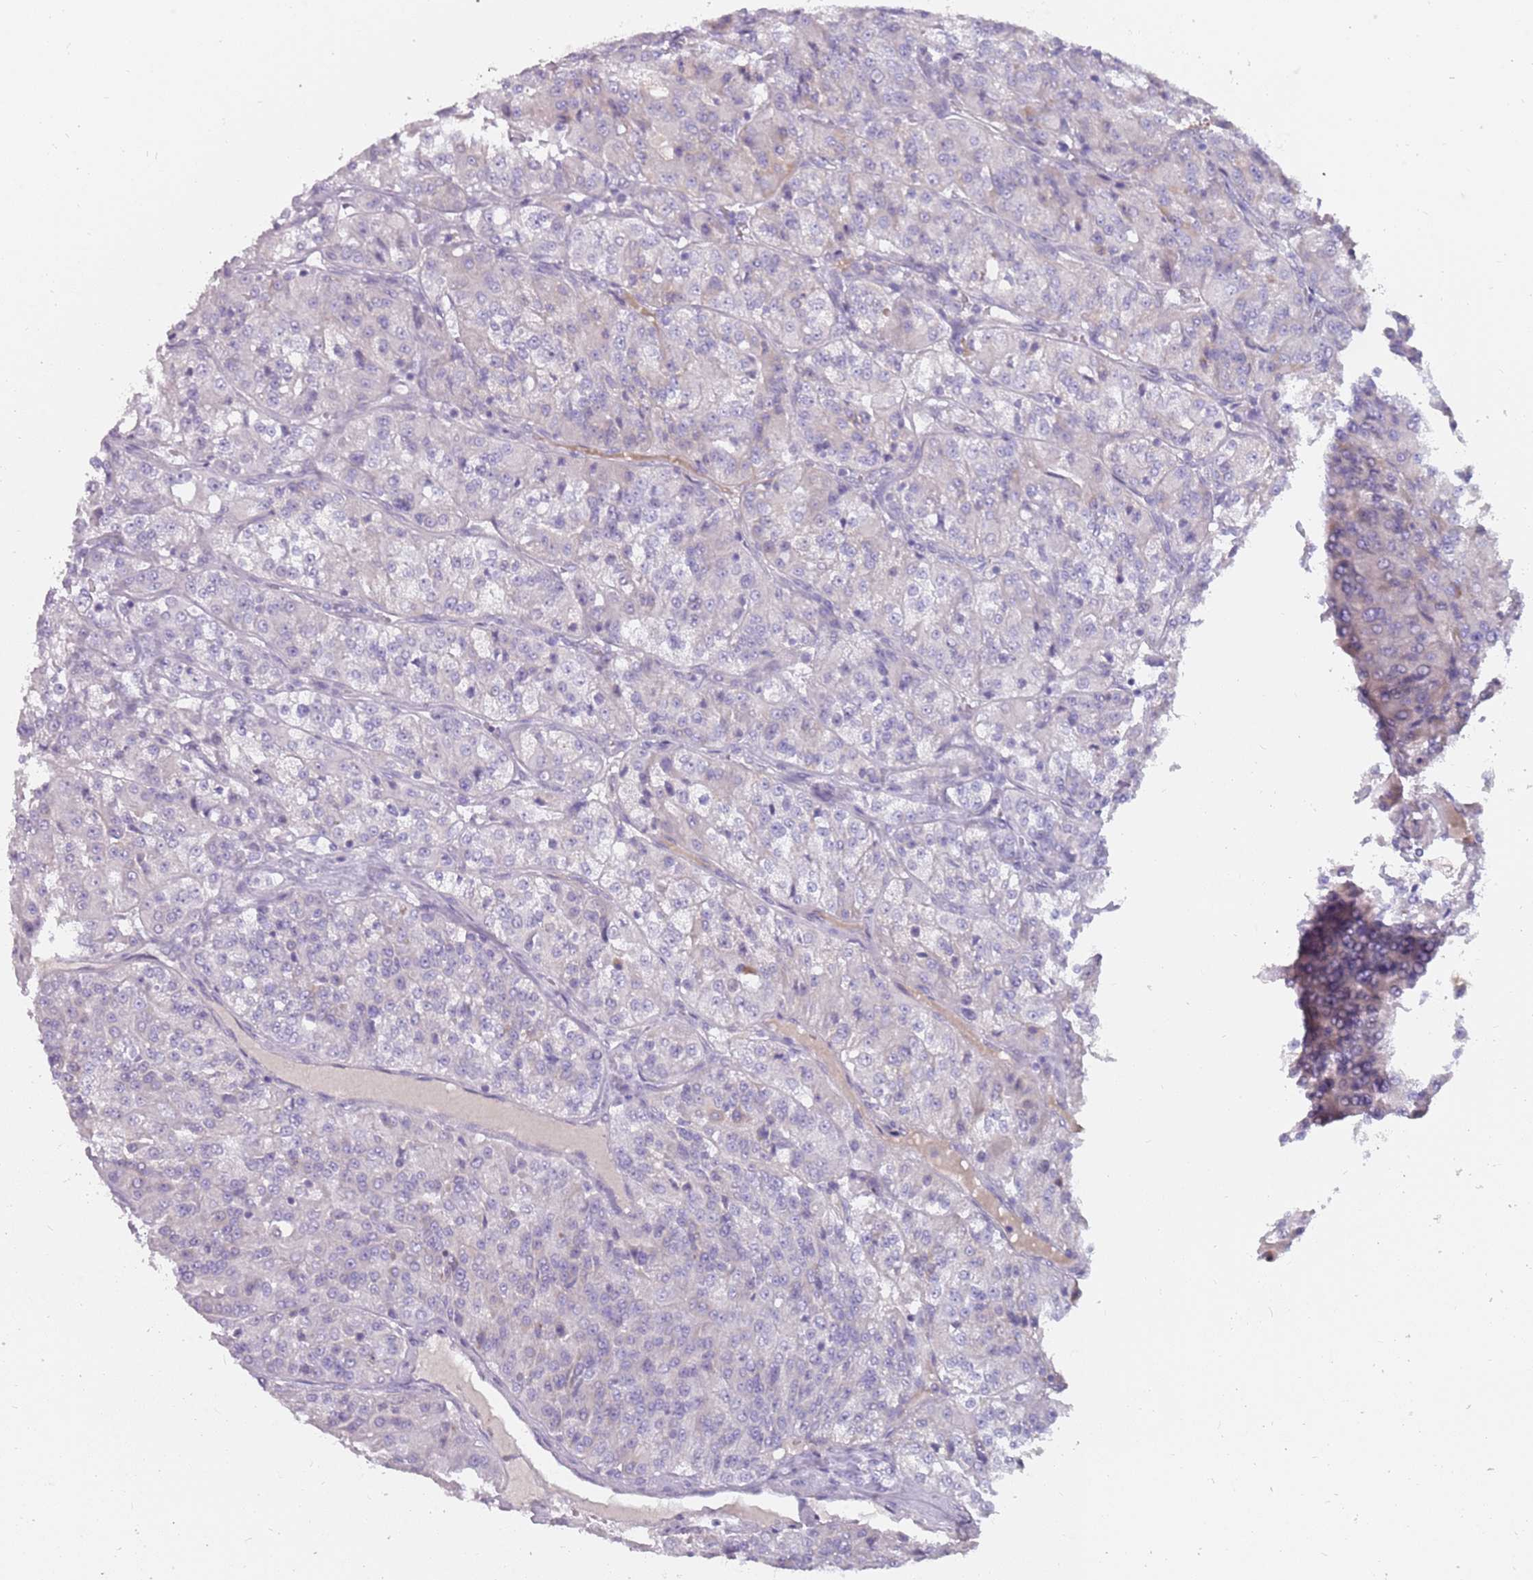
{"staining": {"intensity": "negative", "quantity": "none", "location": "none"}, "tissue": "renal cancer", "cell_type": "Tumor cells", "image_type": "cancer", "snomed": [{"axis": "morphology", "description": "Adenocarcinoma, NOS"}, {"axis": "topography", "description": "Kidney"}], "caption": "Photomicrograph shows no protein staining in tumor cells of adenocarcinoma (renal) tissue. (DAB IHC visualized using brightfield microscopy, high magnification).", "gene": "DDX4", "patient": {"sex": "female", "age": 63}}